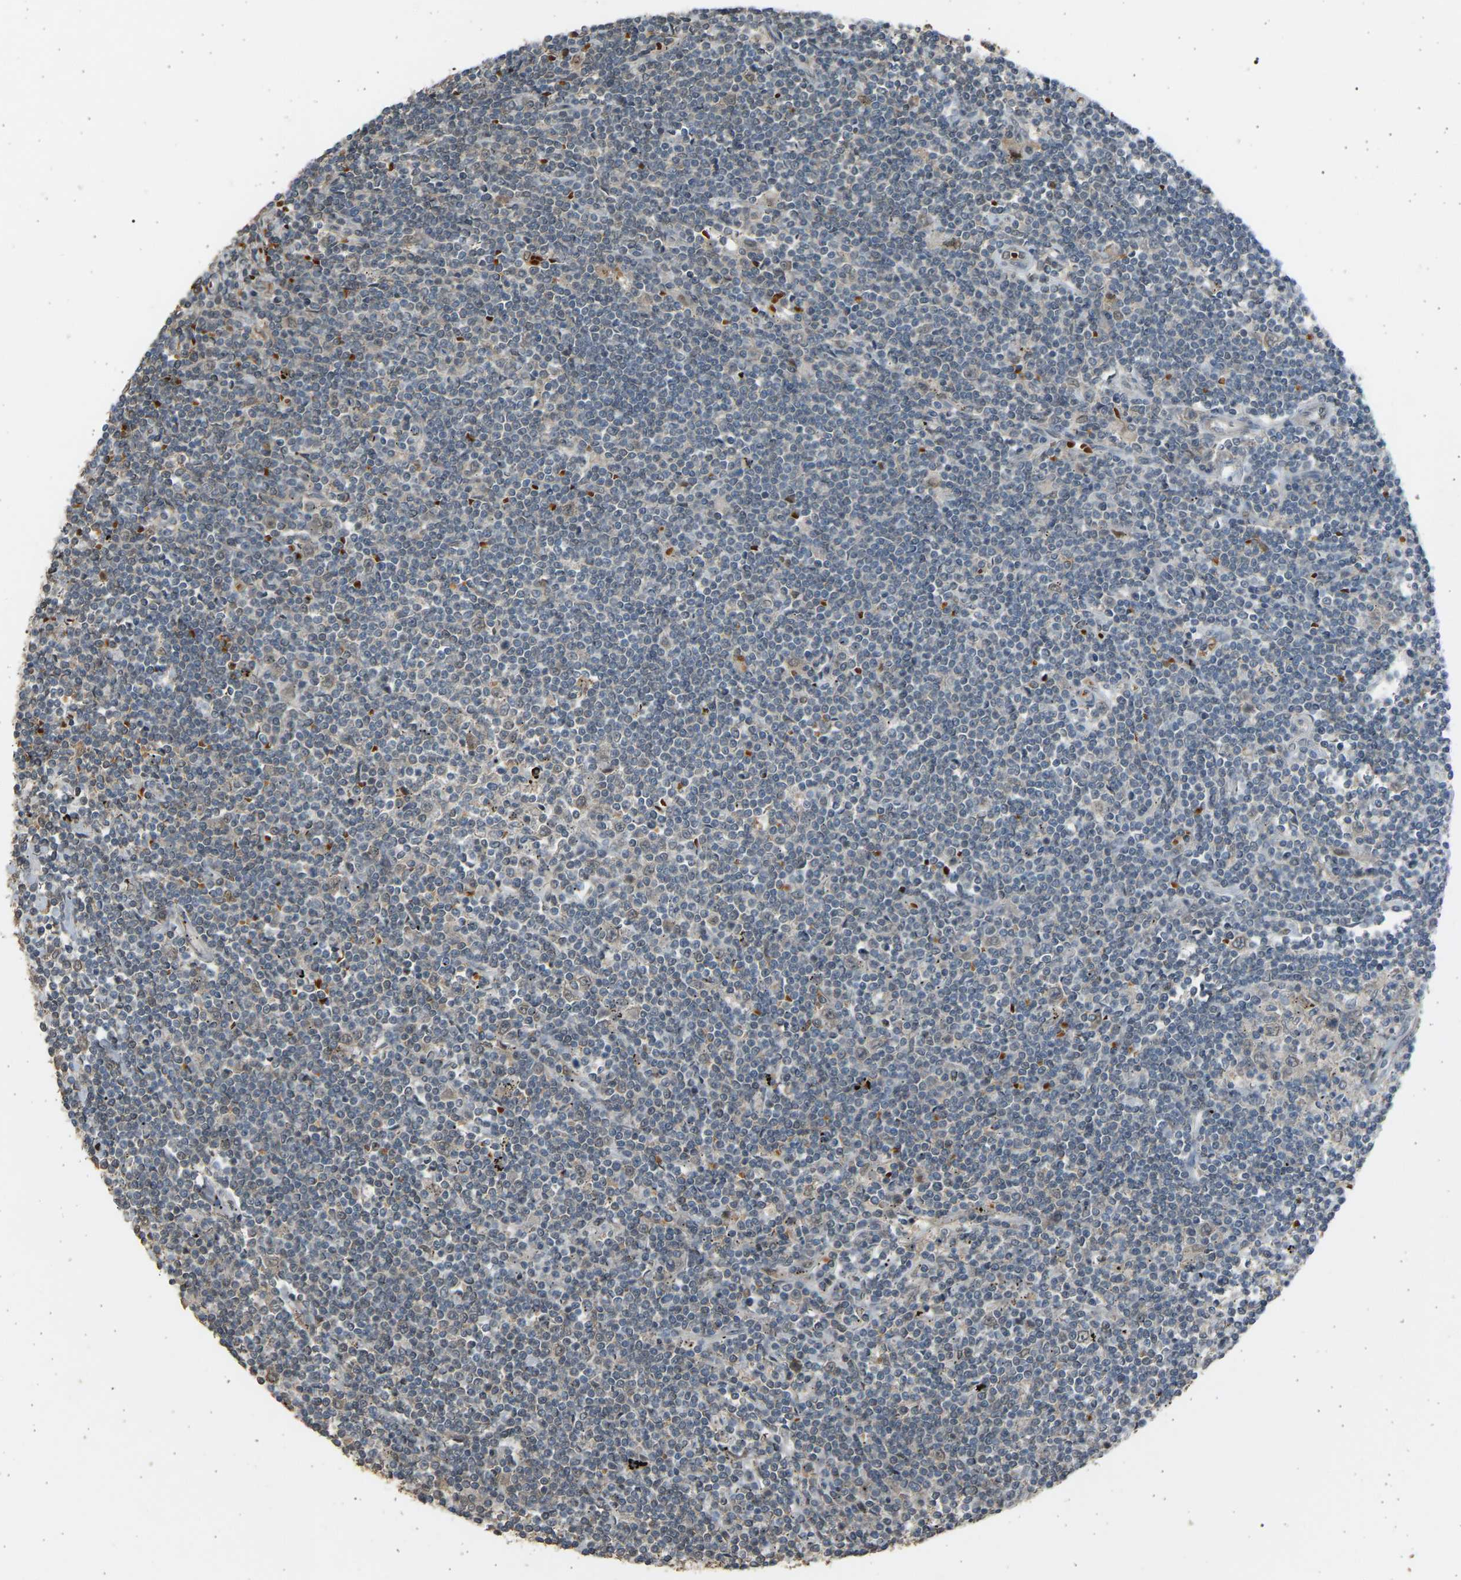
{"staining": {"intensity": "weak", "quantity": "<25%", "location": "cytoplasmic/membranous,nuclear"}, "tissue": "lymphoma", "cell_type": "Tumor cells", "image_type": "cancer", "snomed": [{"axis": "morphology", "description": "Malignant lymphoma, non-Hodgkin's type, Low grade"}, {"axis": "topography", "description": "Spleen"}], "caption": "High magnification brightfield microscopy of malignant lymphoma, non-Hodgkin's type (low-grade) stained with DAB (brown) and counterstained with hematoxylin (blue): tumor cells show no significant staining.", "gene": "BIRC2", "patient": {"sex": "male", "age": 76}}